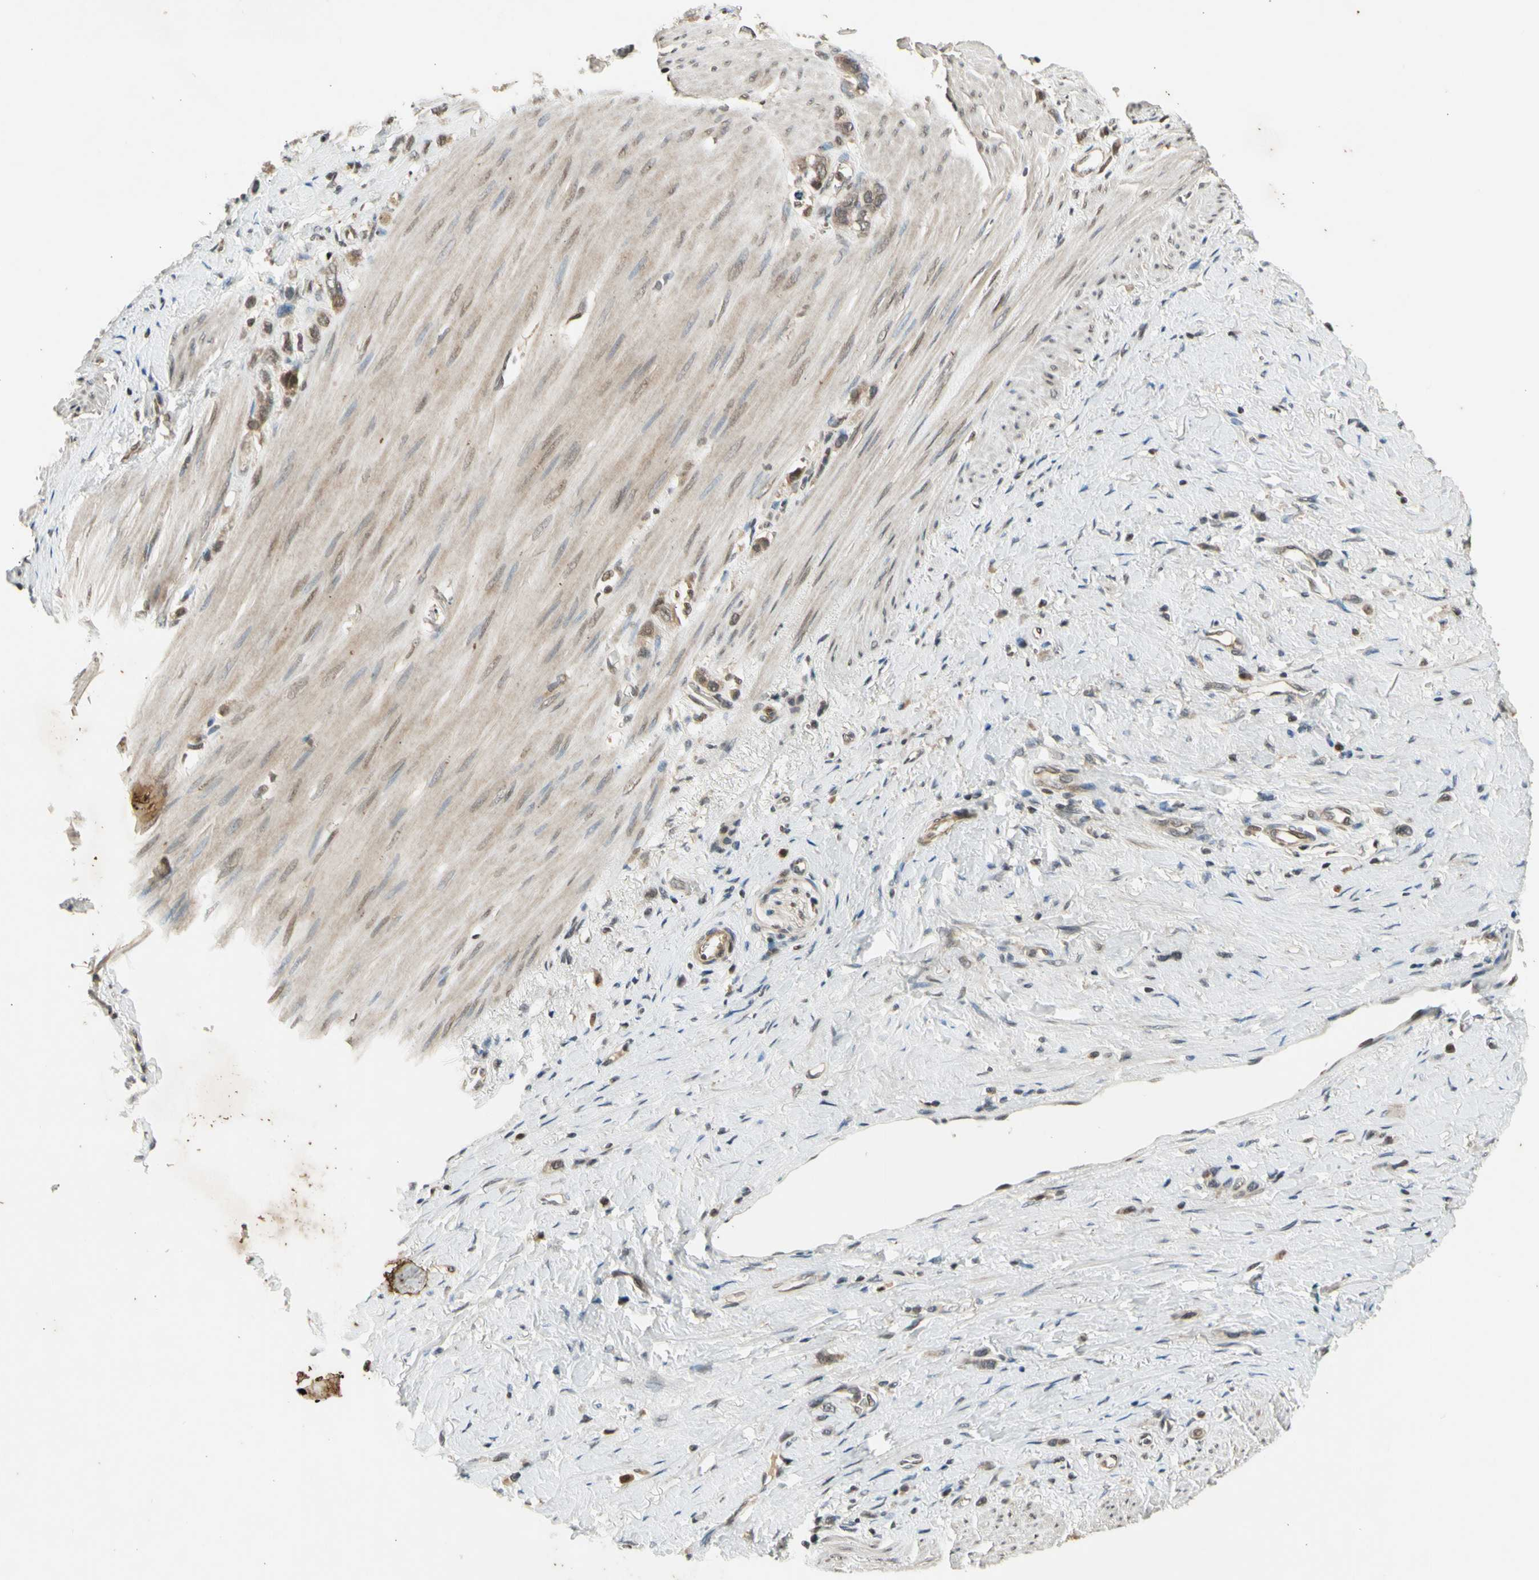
{"staining": {"intensity": "moderate", "quantity": ">75%", "location": "cytoplasmic/membranous"}, "tissue": "stomach cancer", "cell_type": "Tumor cells", "image_type": "cancer", "snomed": [{"axis": "morphology", "description": "Normal tissue, NOS"}, {"axis": "morphology", "description": "Adenocarcinoma, NOS"}, {"axis": "morphology", "description": "Adenocarcinoma, High grade"}, {"axis": "topography", "description": "Stomach, upper"}, {"axis": "topography", "description": "Stomach"}], "caption": "A micrograph of stomach cancer stained for a protein reveals moderate cytoplasmic/membranous brown staining in tumor cells. The protein is stained brown, and the nuclei are stained in blue (DAB IHC with brightfield microscopy, high magnification).", "gene": "EFNB2", "patient": {"sex": "female", "age": 65}}